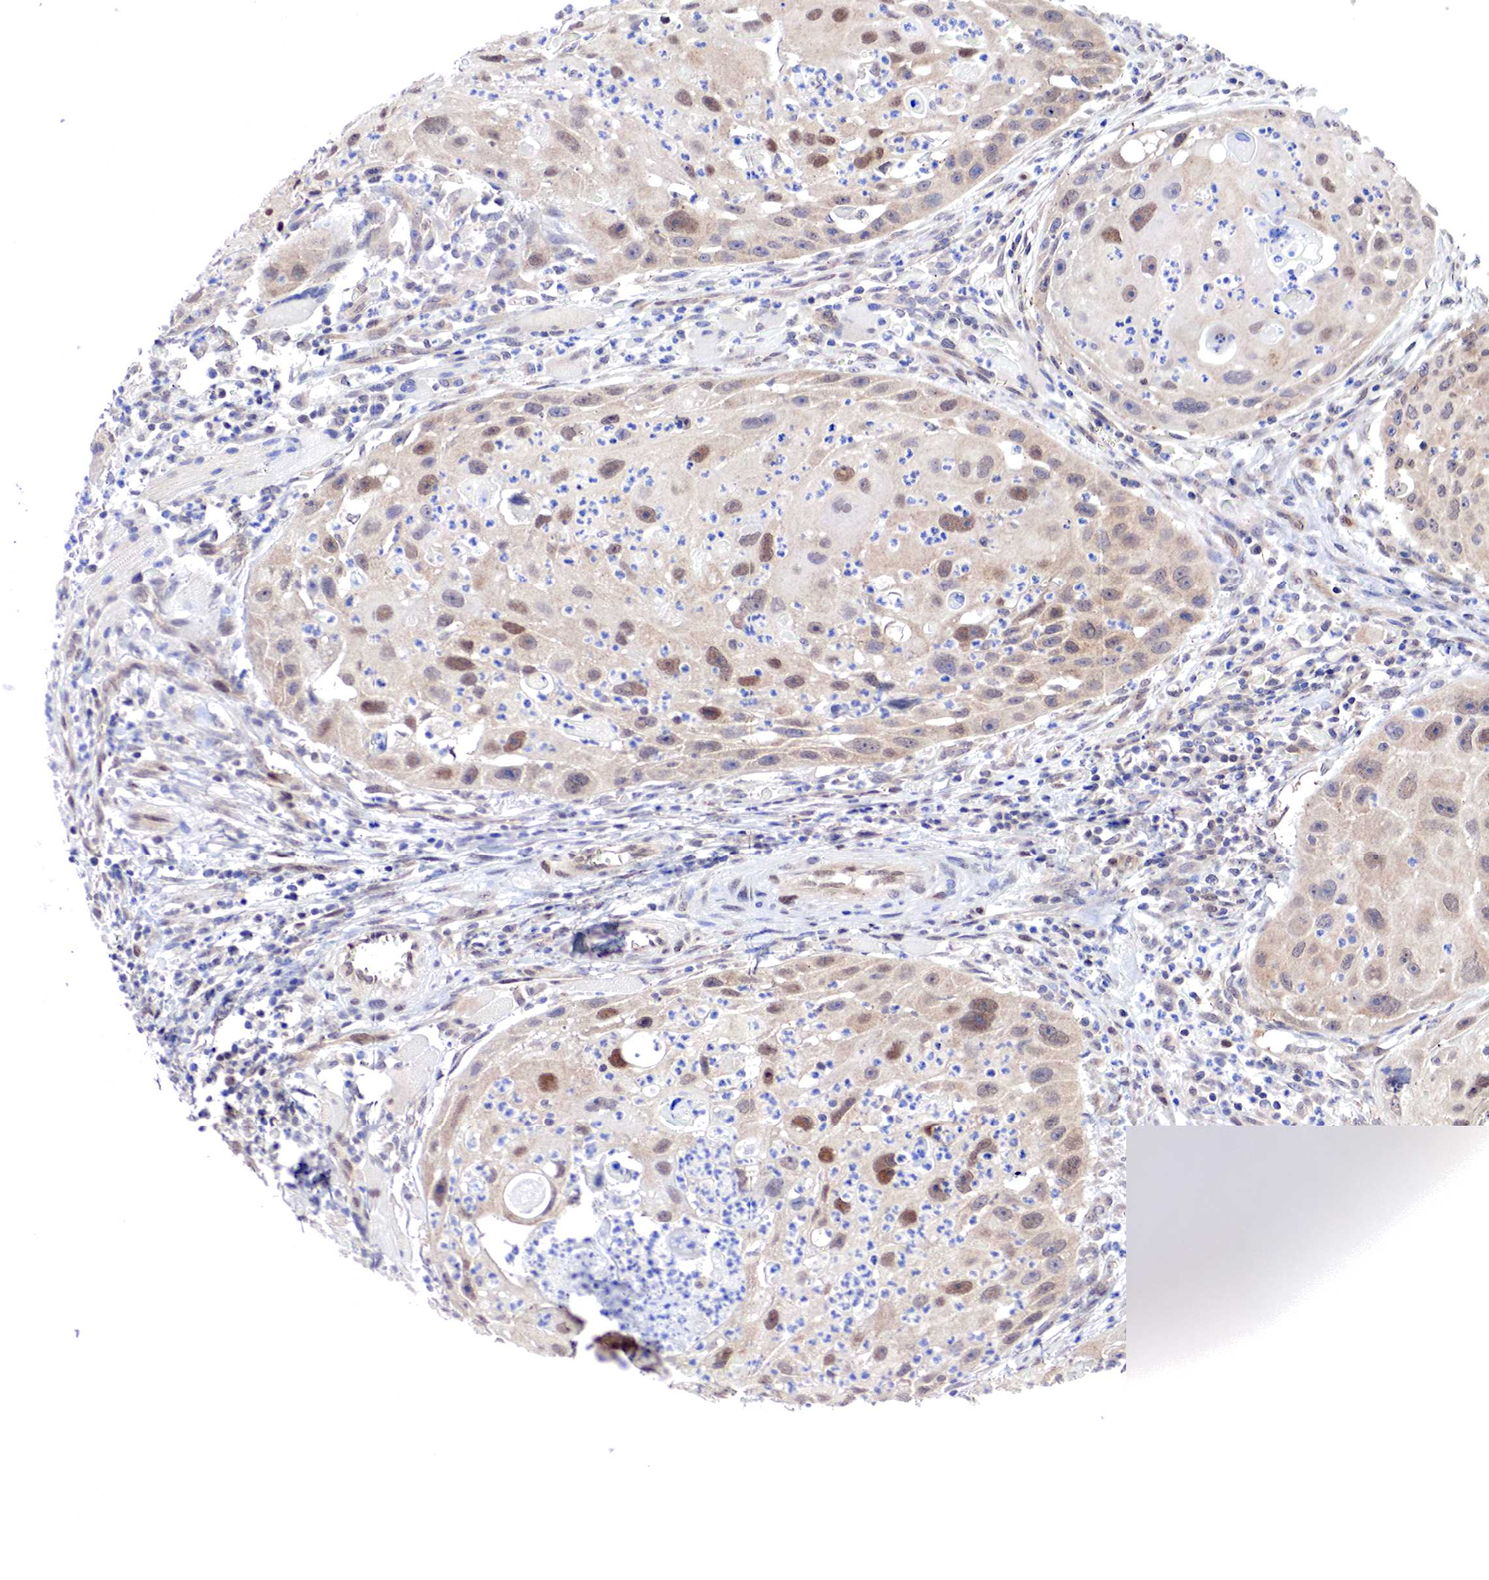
{"staining": {"intensity": "weak", "quantity": ">75%", "location": "cytoplasmic/membranous,nuclear"}, "tissue": "head and neck cancer", "cell_type": "Tumor cells", "image_type": "cancer", "snomed": [{"axis": "morphology", "description": "Squamous cell carcinoma, NOS"}, {"axis": "topography", "description": "Head-Neck"}], "caption": "Immunohistochemical staining of human head and neck cancer demonstrates low levels of weak cytoplasmic/membranous and nuclear protein expression in approximately >75% of tumor cells. The staining was performed using DAB to visualize the protein expression in brown, while the nuclei were stained in blue with hematoxylin (Magnification: 20x).", "gene": "PABIR2", "patient": {"sex": "male", "age": 64}}